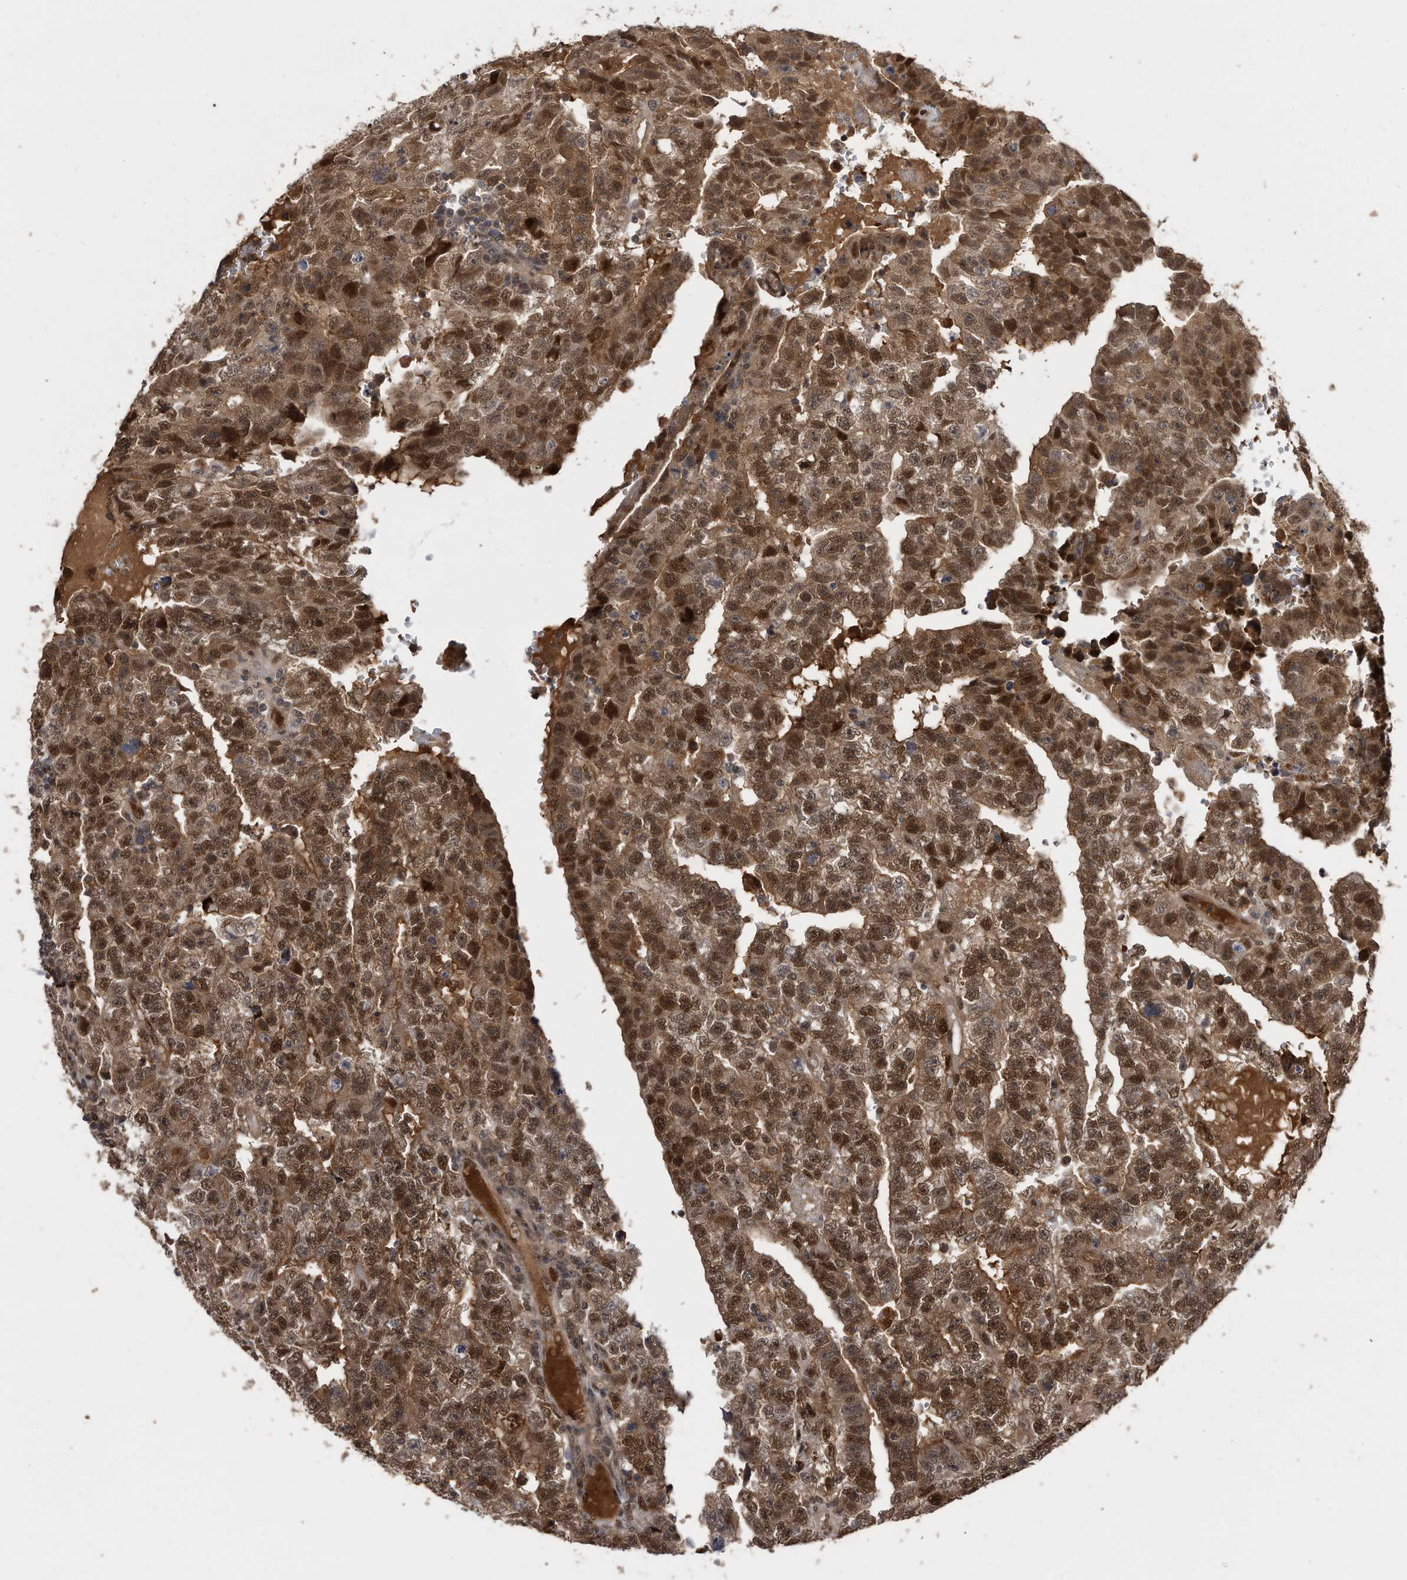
{"staining": {"intensity": "moderate", "quantity": ">75%", "location": "cytoplasmic/membranous,nuclear"}, "tissue": "testis cancer", "cell_type": "Tumor cells", "image_type": "cancer", "snomed": [{"axis": "morphology", "description": "Carcinoma, Embryonal, NOS"}, {"axis": "topography", "description": "Testis"}], "caption": "Immunohistochemical staining of testis embryonal carcinoma exhibits medium levels of moderate cytoplasmic/membranous and nuclear staining in approximately >75% of tumor cells.", "gene": "RAD23B", "patient": {"sex": "male", "age": 25}}